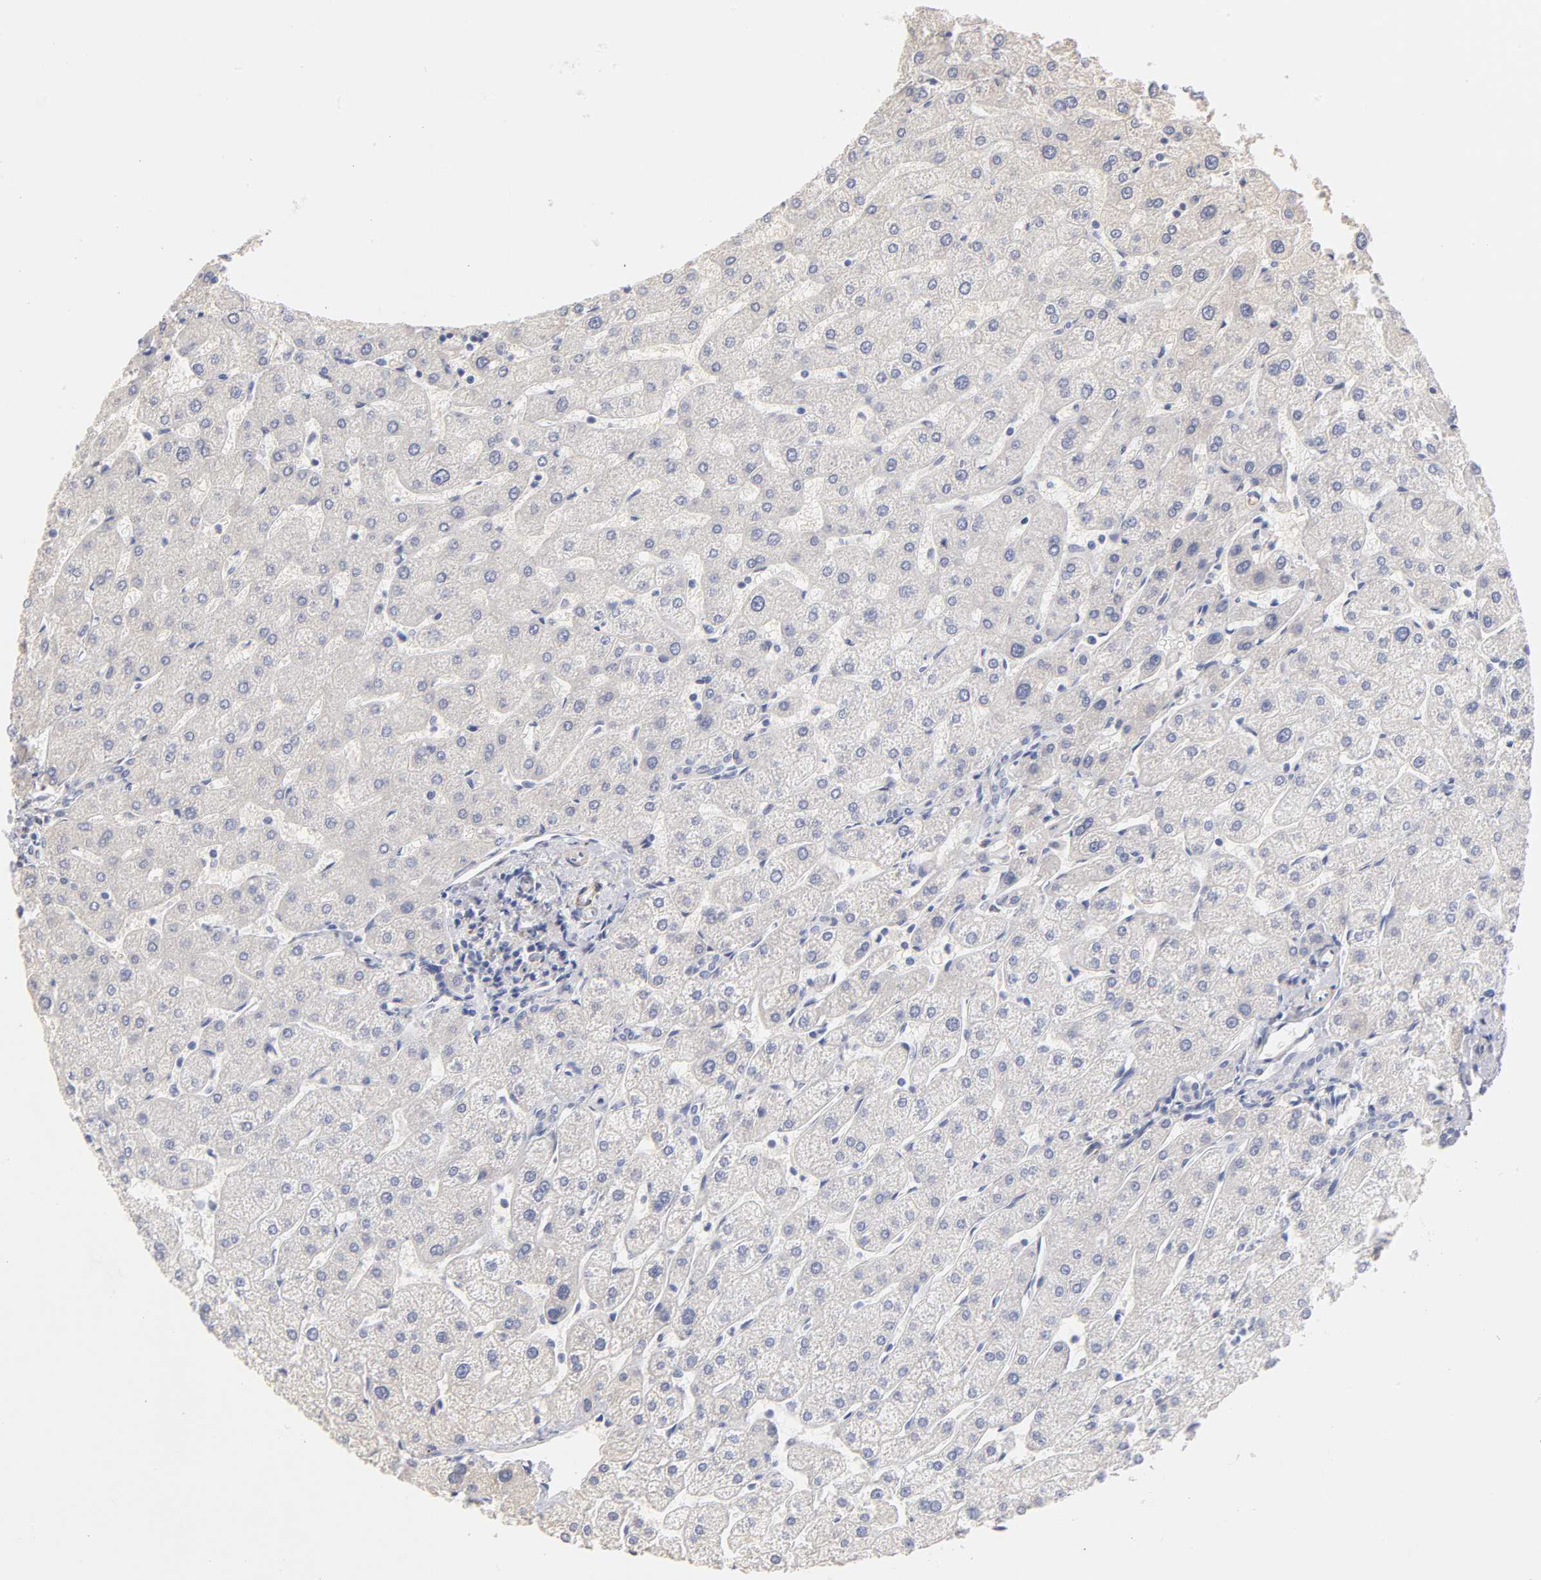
{"staining": {"intensity": "negative", "quantity": "none", "location": "none"}, "tissue": "liver", "cell_type": "Cholangiocytes", "image_type": "normal", "snomed": [{"axis": "morphology", "description": "Normal tissue, NOS"}, {"axis": "topography", "description": "Liver"}], "caption": "The micrograph exhibits no staining of cholangiocytes in benign liver.", "gene": "MID1", "patient": {"sex": "male", "age": 67}}